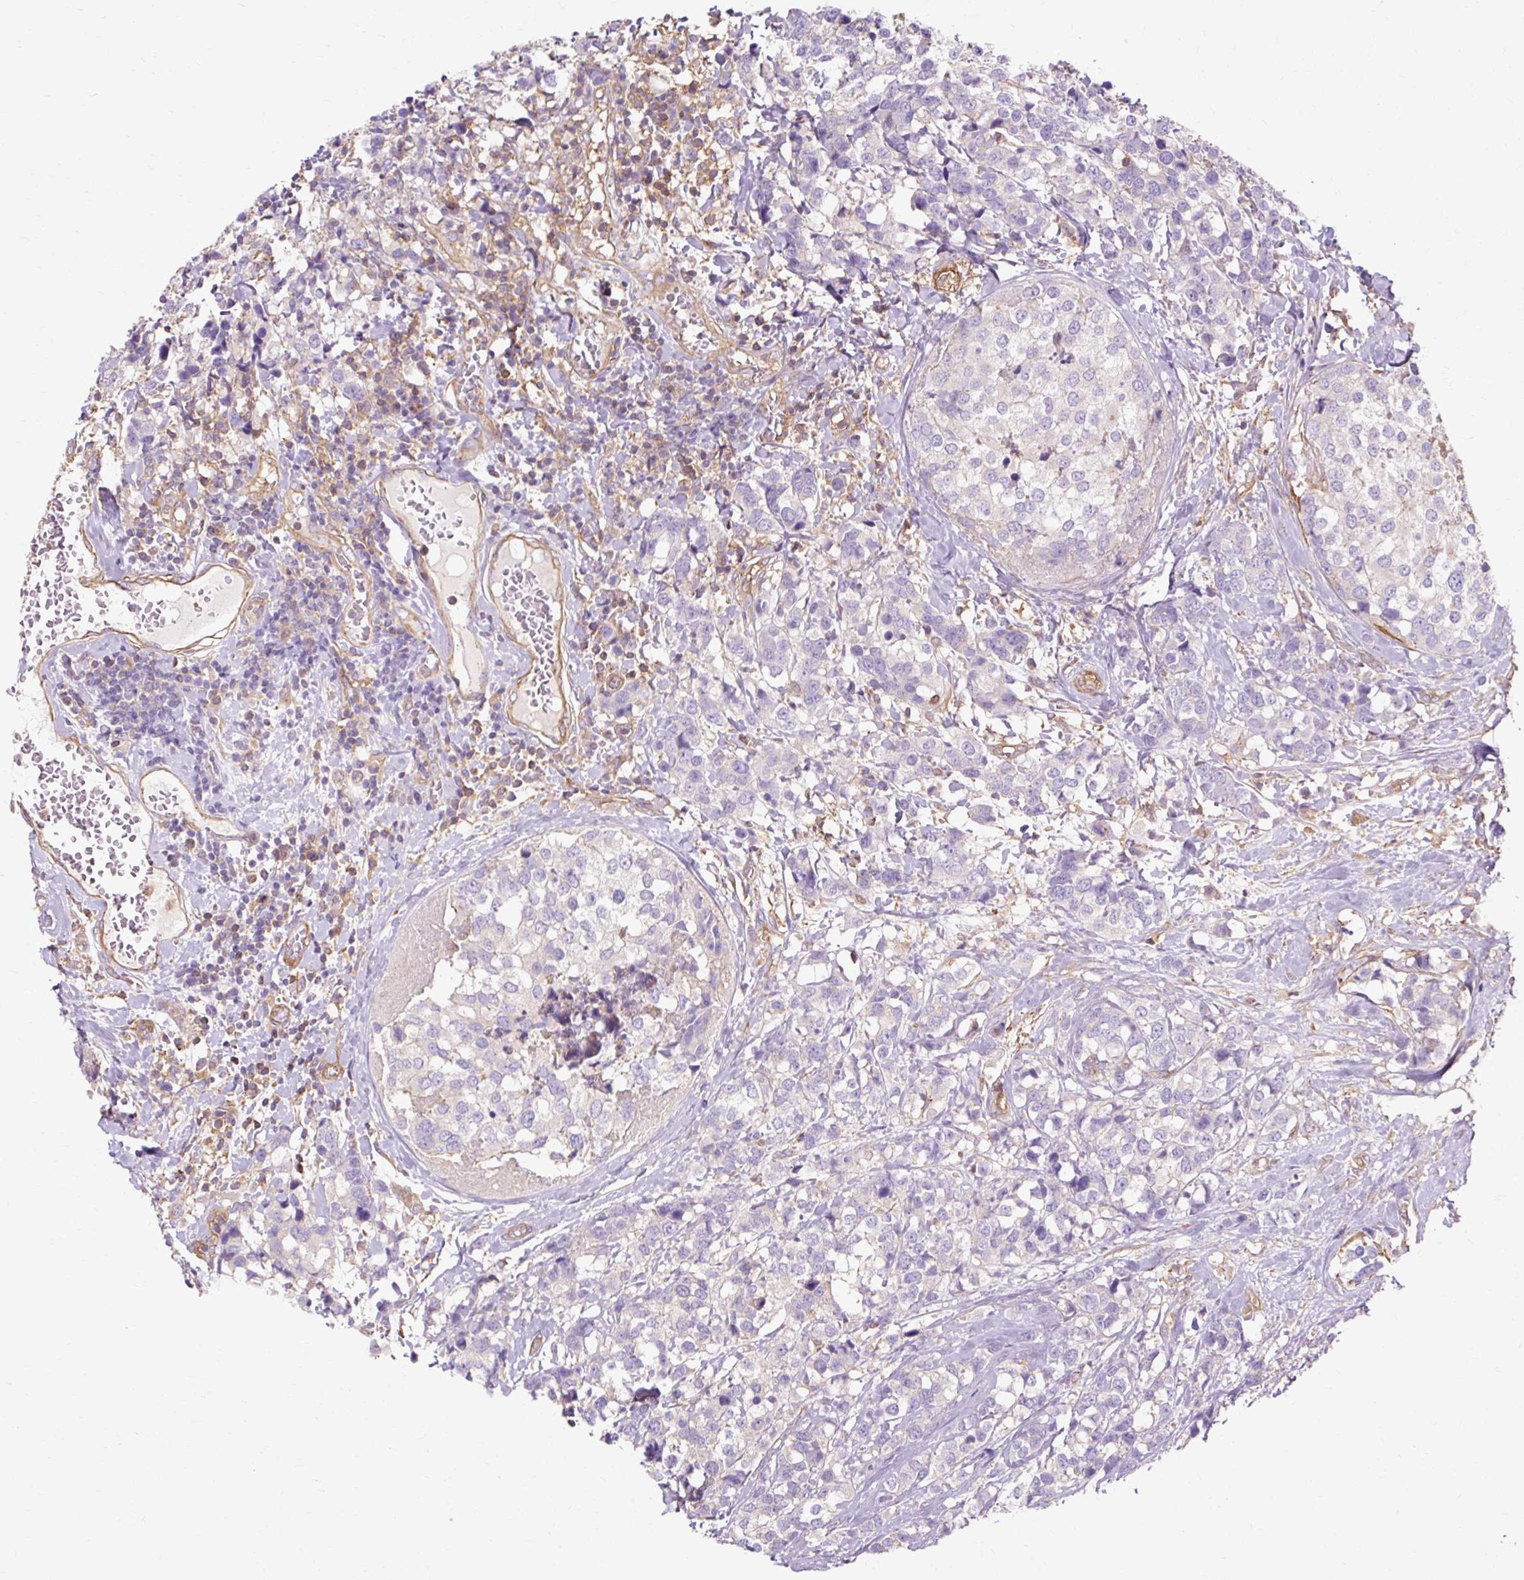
{"staining": {"intensity": "negative", "quantity": "none", "location": "none"}, "tissue": "breast cancer", "cell_type": "Tumor cells", "image_type": "cancer", "snomed": [{"axis": "morphology", "description": "Lobular carcinoma"}, {"axis": "topography", "description": "Breast"}], "caption": "IHC image of neoplastic tissue: human breast cancer stained with DAB (3,3'-diaminobenzidine) demonstrates no significant protein positivity in tumor cells.", "gene": "TBC1D2B", "patient": {"sex": "female", "age": 59}}